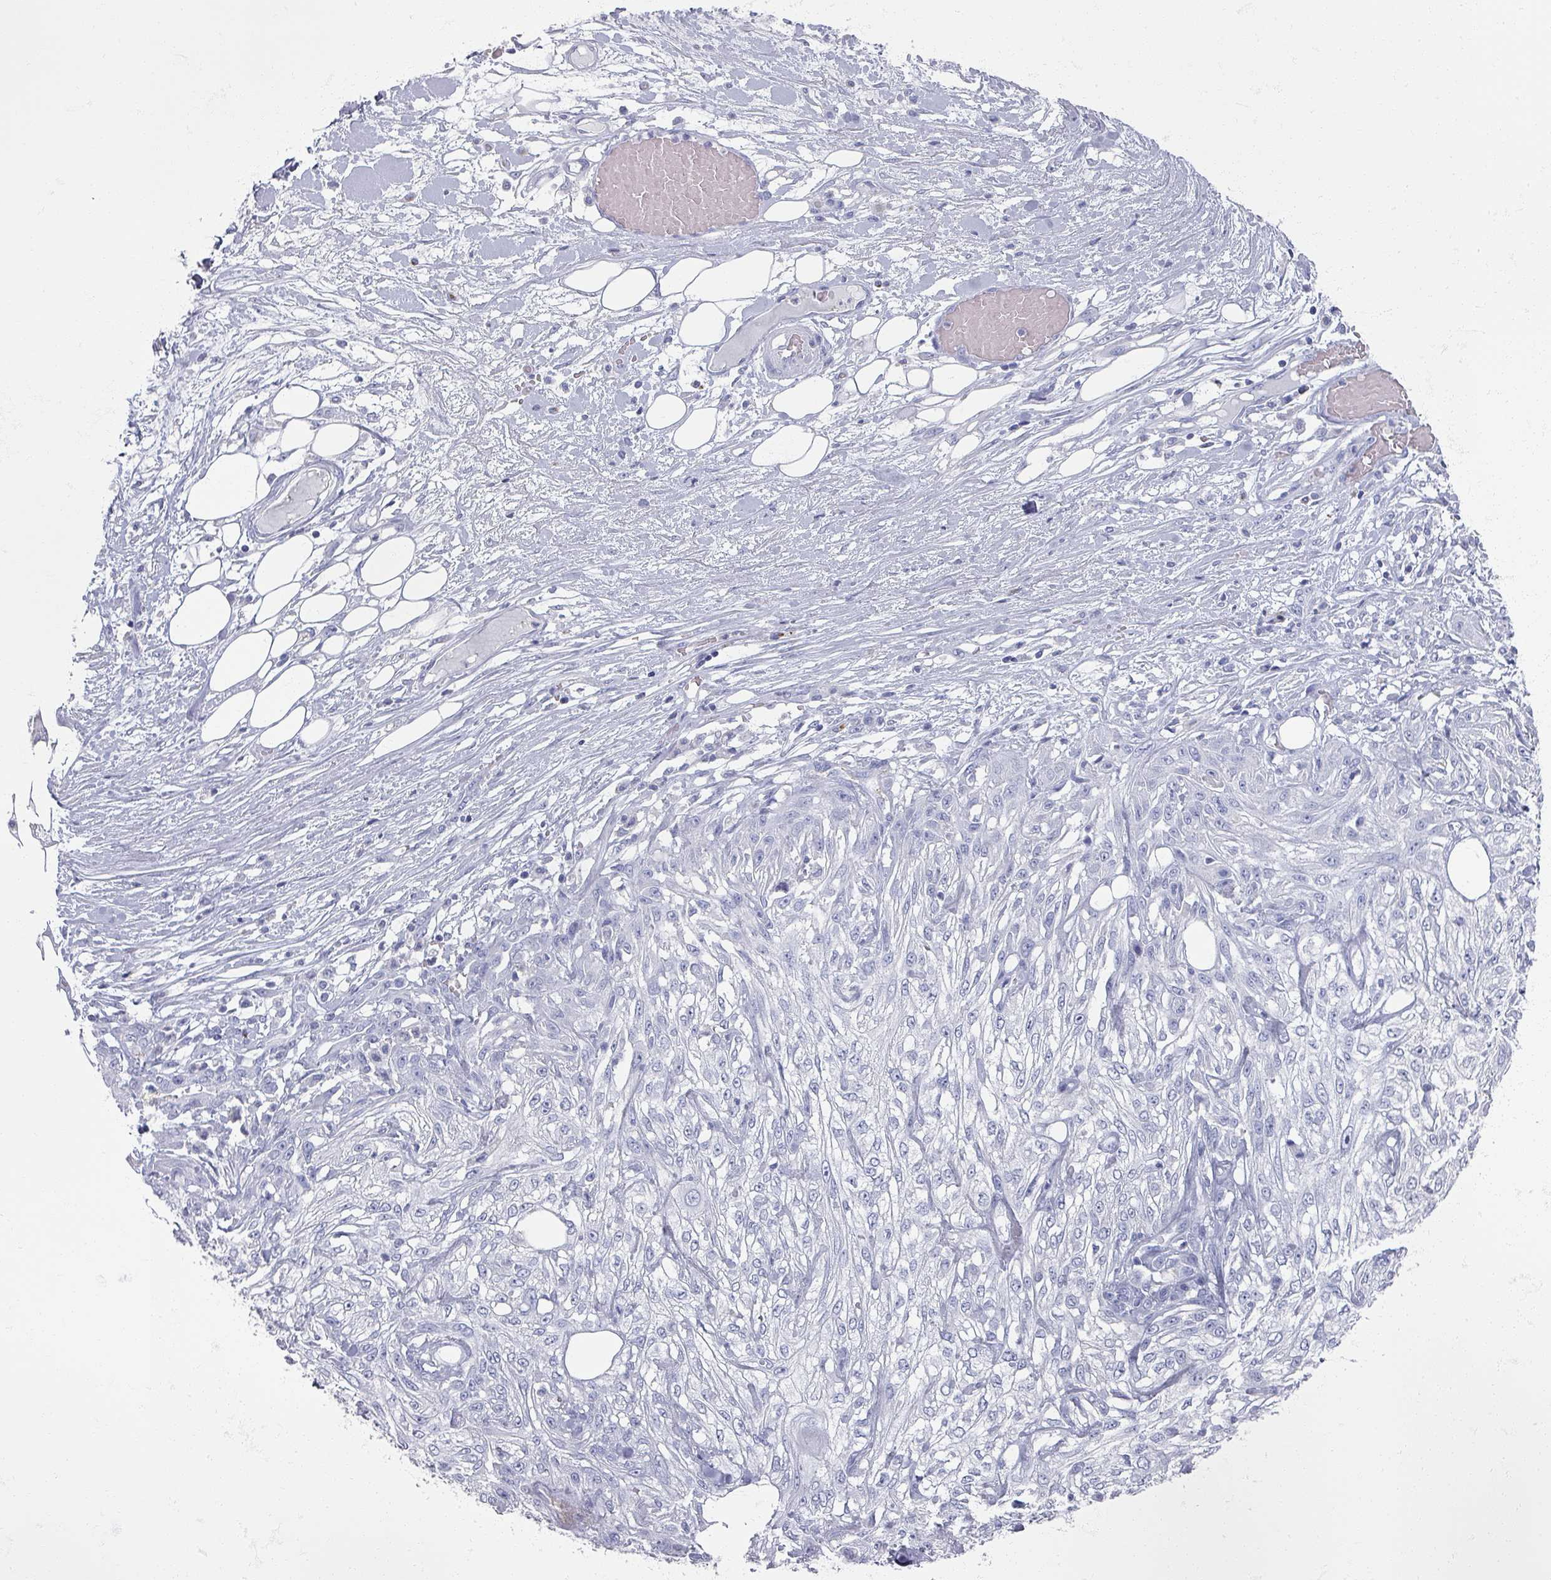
{"staining": {"intensity": "negative", "quantity": "none", "location": "none"}, "tissue": "skin cancer", "cell_type": "Tumor cells", "image_type": "cancer", "snomed": [{"axis": "morphology", "description": "Squamous cell carcinoma, NOS"}, {"axis": "morphology", "description": "Squamous cell carcinoma, metastatic, NOS"}, {"axis": "topography", "description": "Skin"}, {"axis": "topography", "description": "Lymph node"}], "caption": "Human skin cancer stained for a protein using immunohistochemistry (IHC) demonstrates no expression in tumor cells.", "gene": "OMG", "patient": {"sex": "male", "age": 75}}